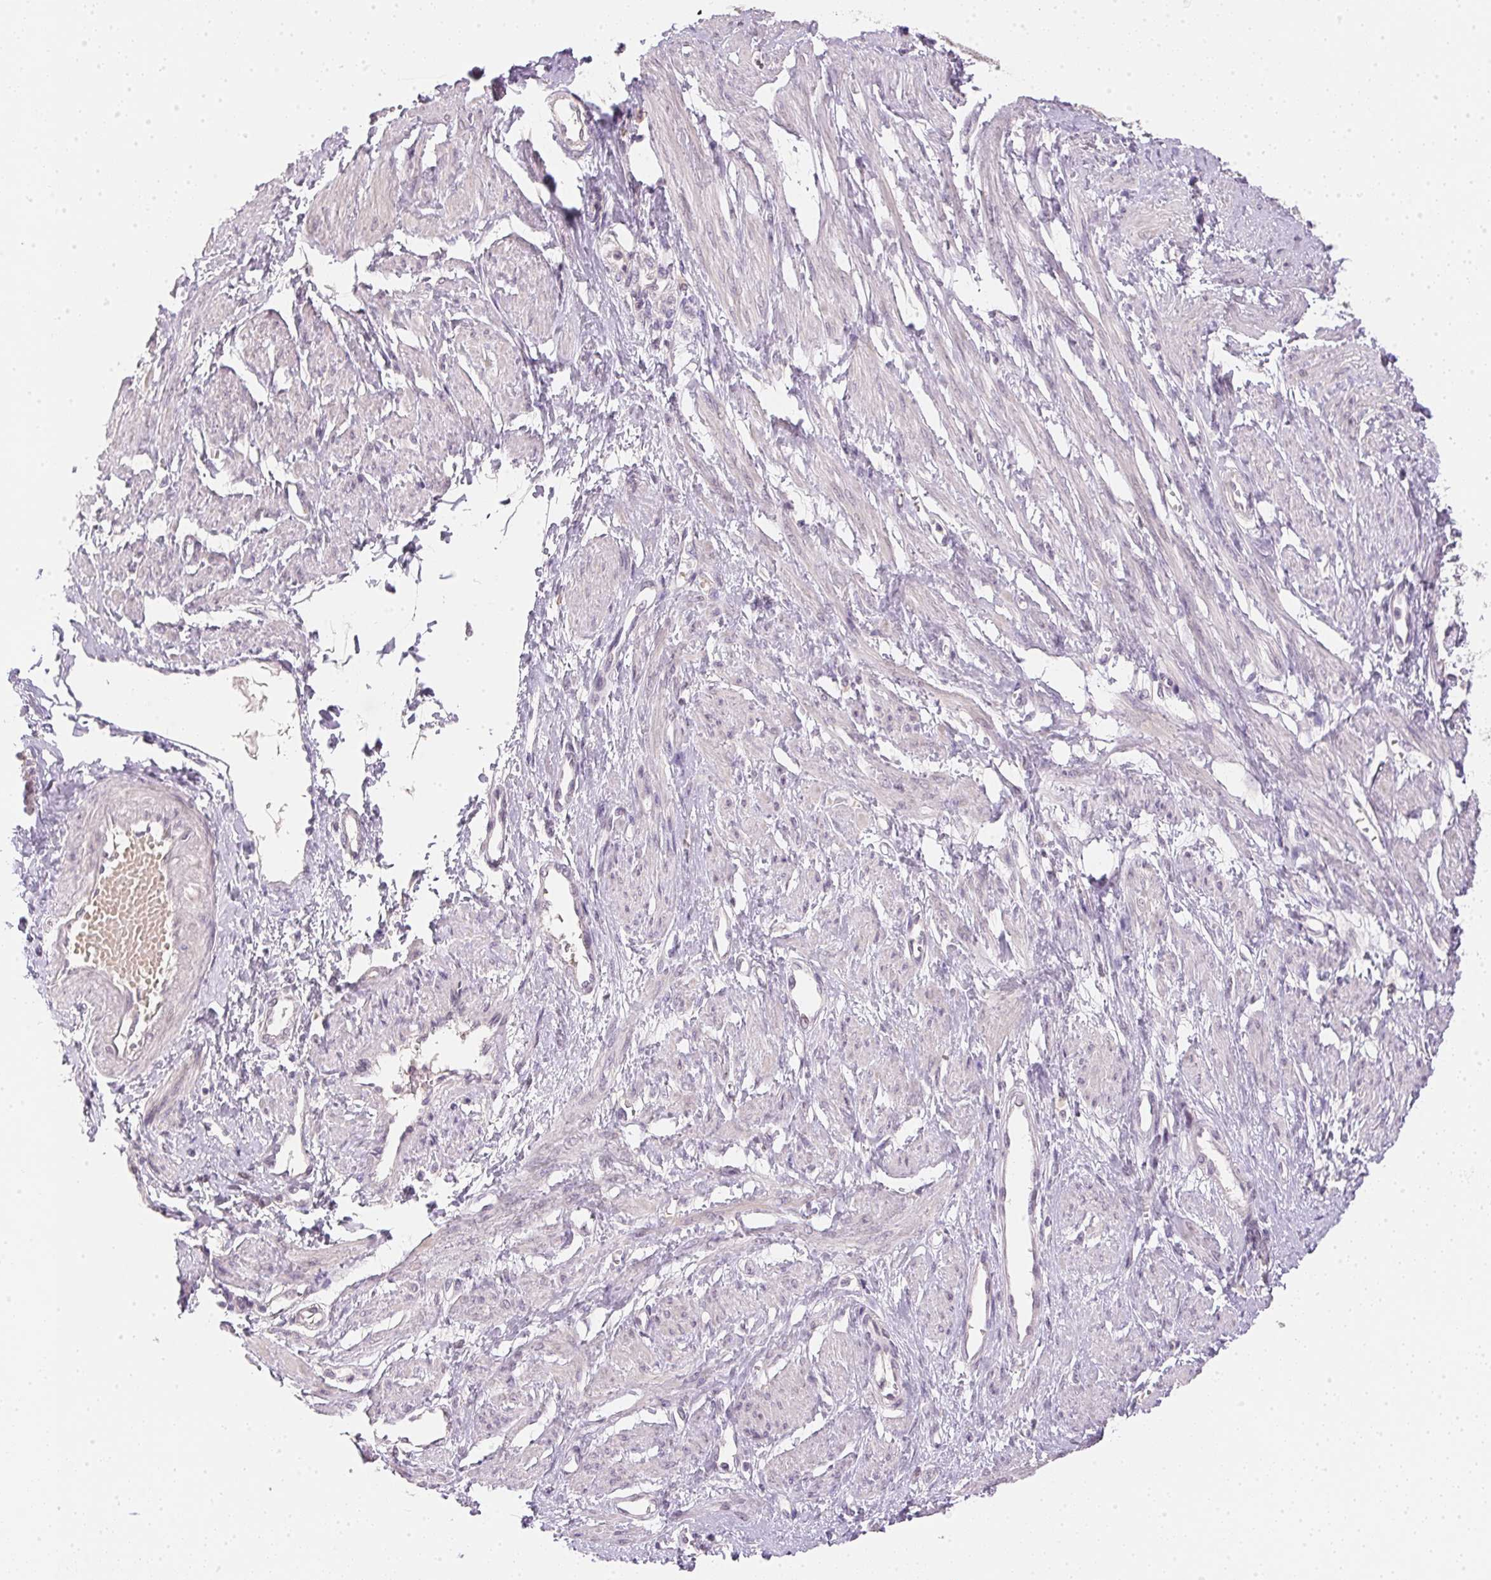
{"staining": {"intensity": "negative", "quantity": "none", "location": "none"}, "tissue": "smooth muscle", "cell_type": "Smooth muscle cells", "image_type": "normal", "snomed": [{"axis": "morphology", "description": "Normal tissue, NOS"}, {"axis": "topography", "description": "Smooth muscle"}, {"axis": "topography", "description": "Uterus"}], "caption": "This is a histopathology image of IHC staining of benign smooth muscle, which shows no staining in smooth muscle cells. Nuclei are stained in blue.", "gene": "DHCR24", "patient": {"sex": "female", "age": 39}}